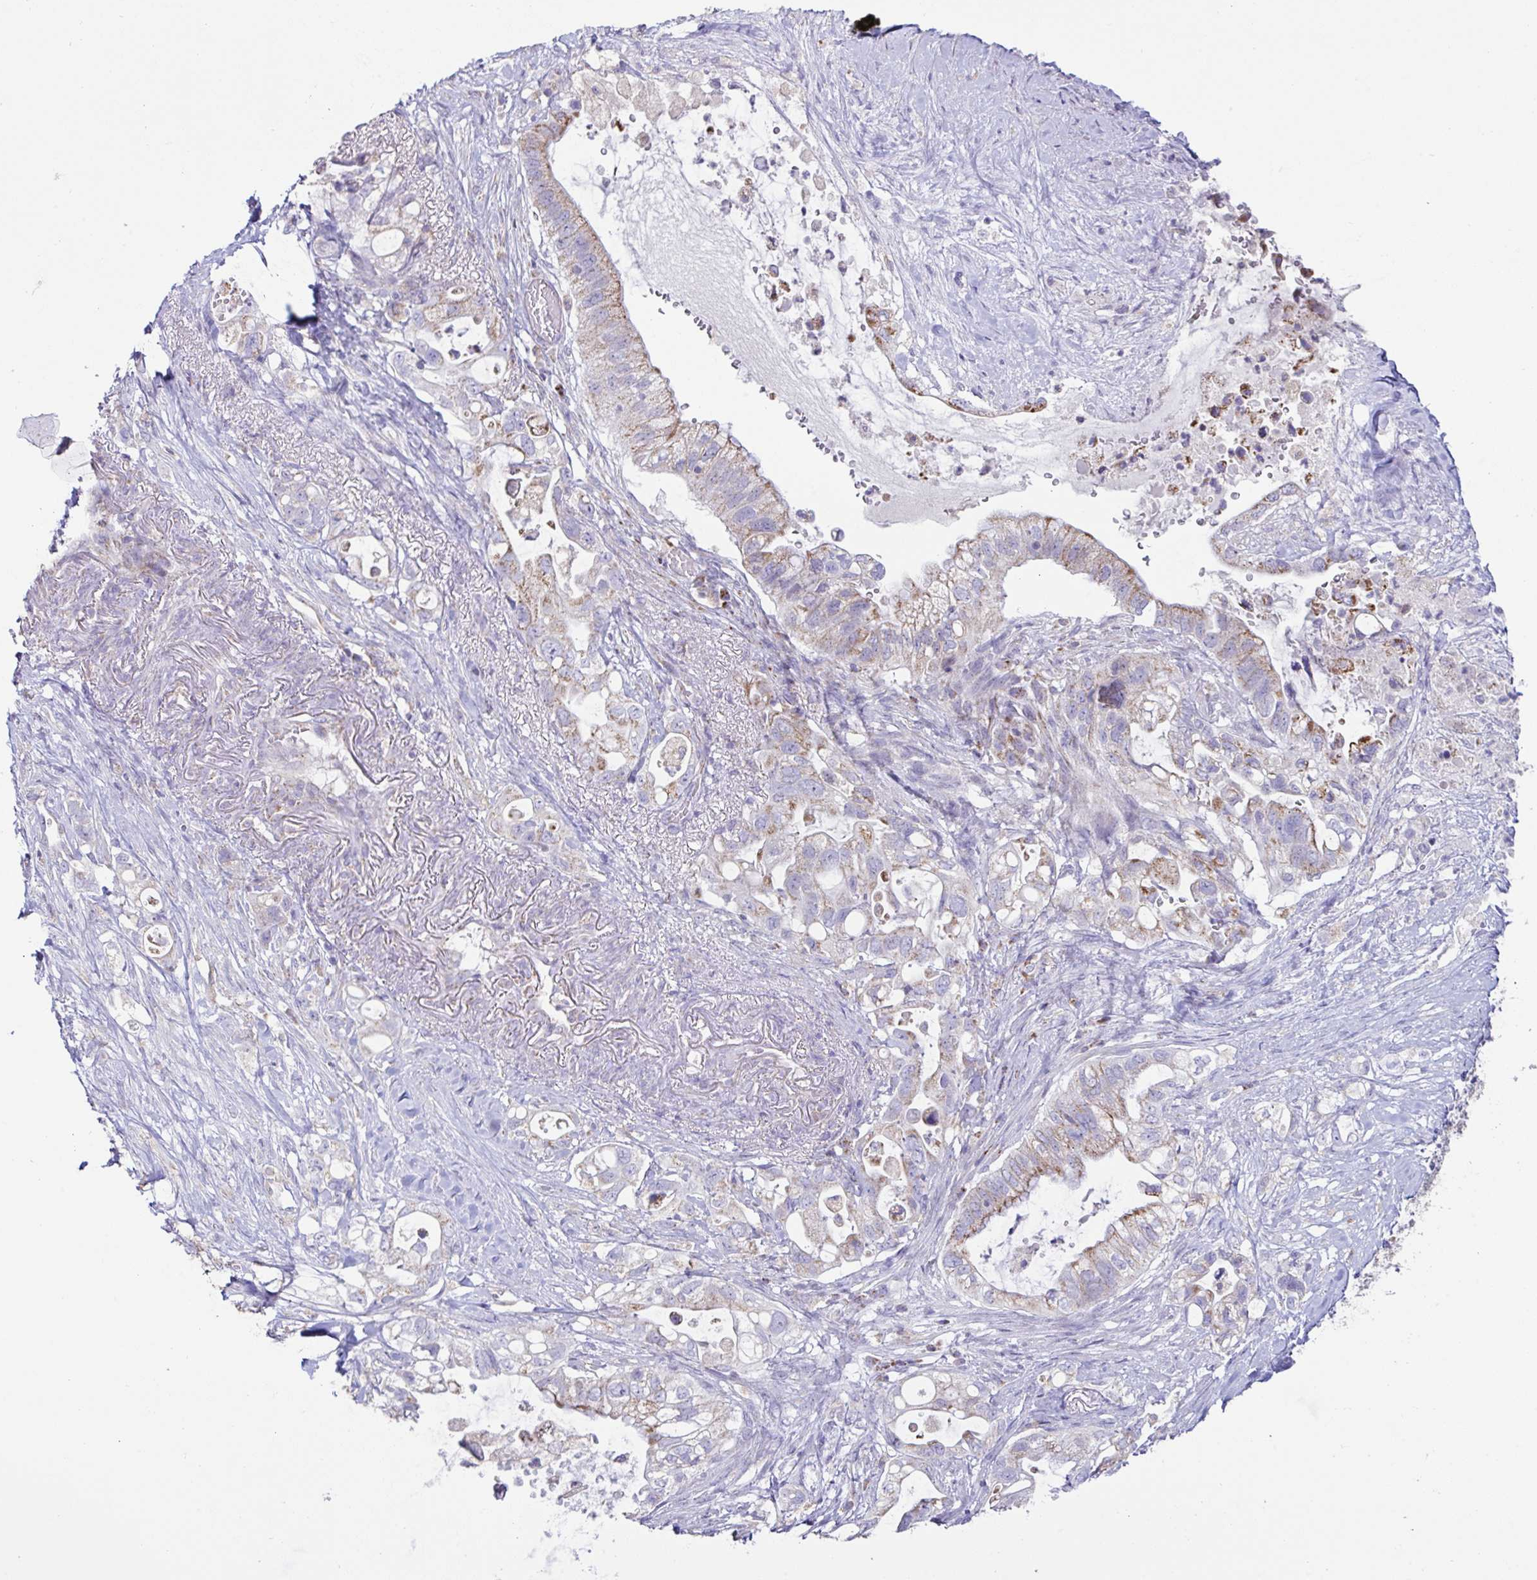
{"staining": {"intensity": "moderate", "quantity": "25%-75%", "location": "cytoplasmic/membranous"}, "tissue": "pancreatic cancer", "cell_type": "Tumor cells", "image_type": "cancer", "snomed": [{"axis": "morphology", "description": "Adenocarcinoma, NOS"}, {"axis": "topography", "description": "Pancreas"}], "caption": "Approximately 25%-75% of tumor cells in human pancreatic cancer reveal moderate cytoplasmic/membranous protein expression as visualized by brown immunohistochemical staining.", "gene": "DOK7", "patient": {"sex": "female", "age": 72}}